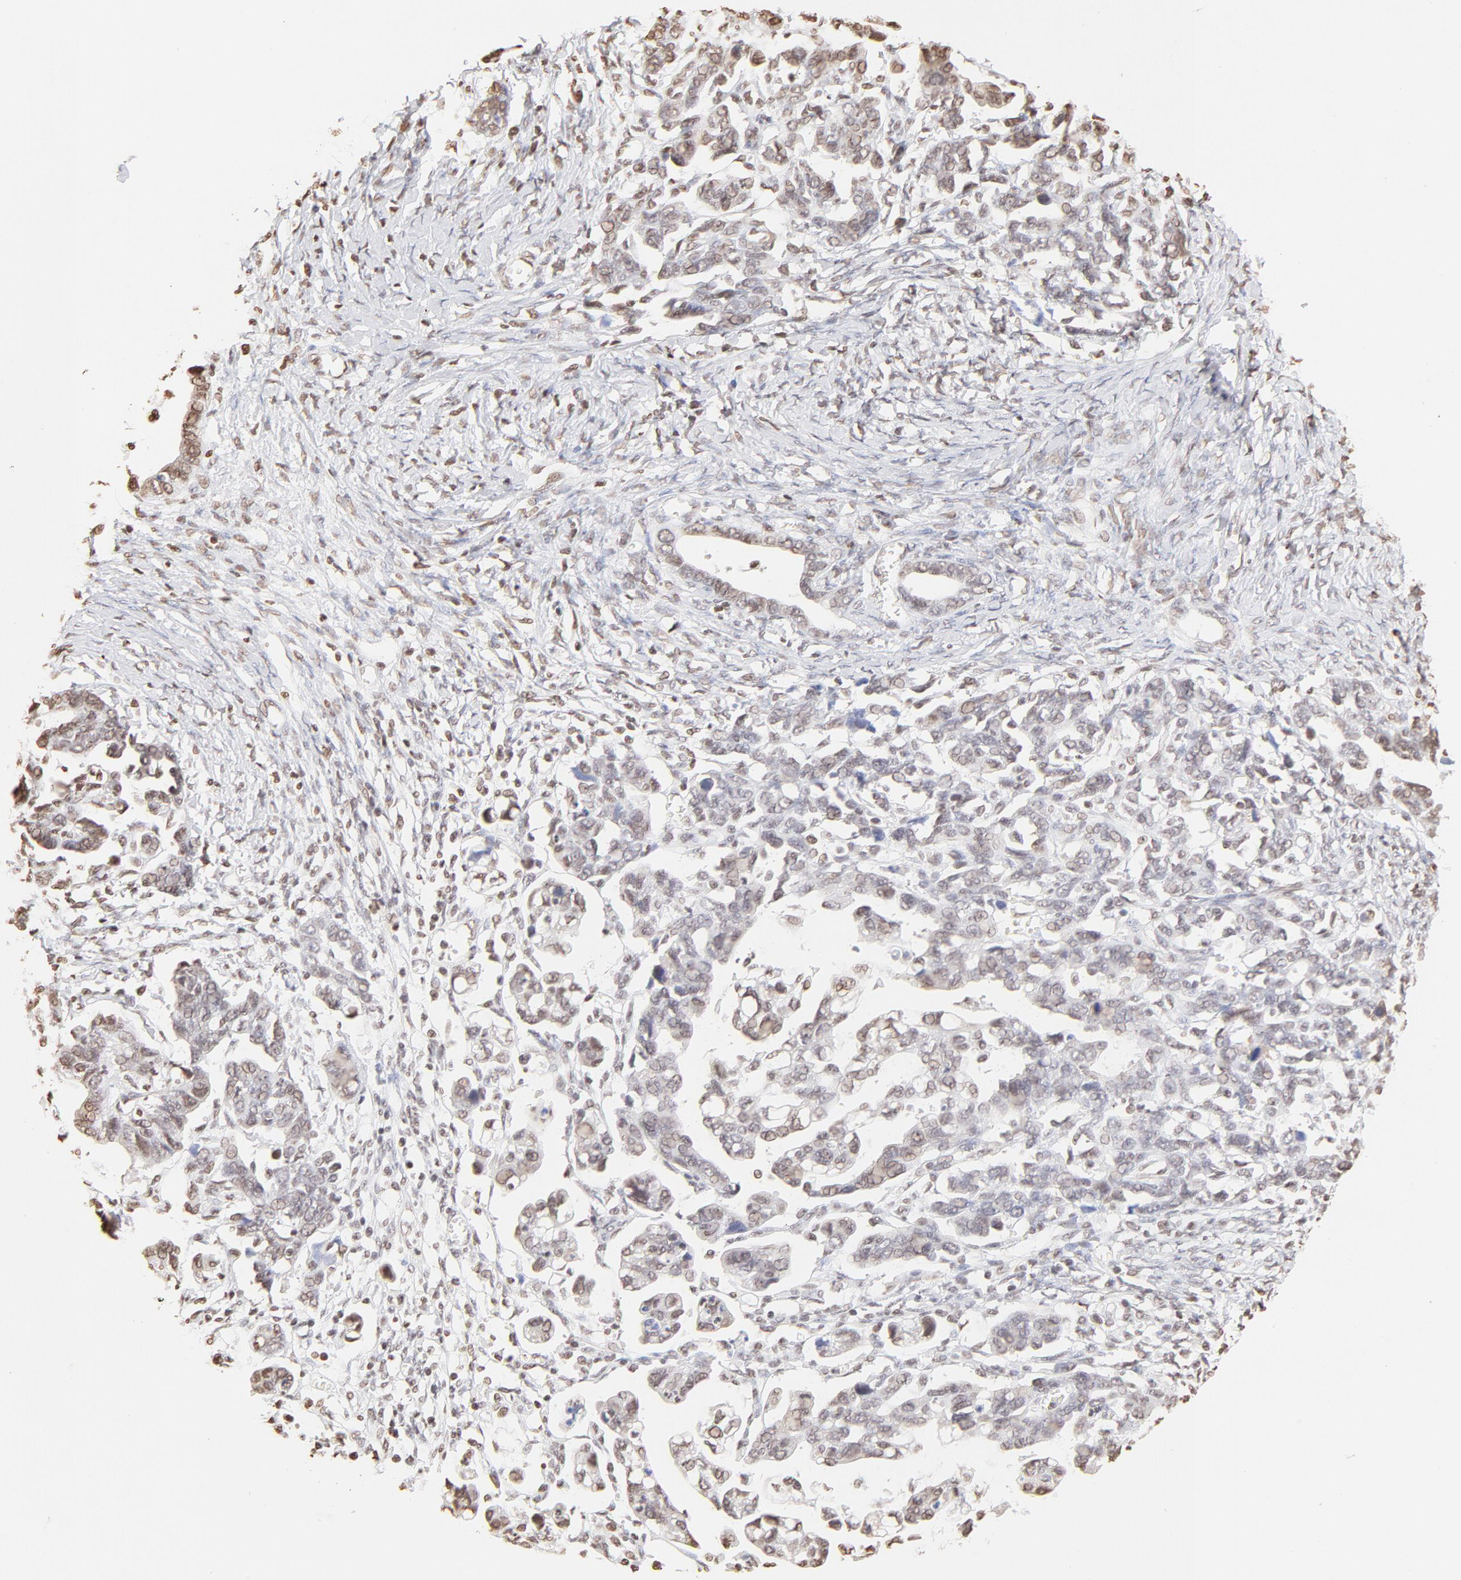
{"staining": {"intensity": "moderate", "quantity": "25%-75%", "location": "nuclear"}, "tissue": "ovarian cancer", "cell_type": "Tumor cells", "image_type": "cancer", "snomed": [{"axis": "morphology", "description": "Cystadenocarcinoma, serous, NOS"}, {"axis": "topography", "description": "Ovary"}], "caption": "The image reveals immunohistochemical staining of serous cystadenocarcinoma (ovarian). There is moderate nuclear staining is identified in approximately 25%-75% of tumor cells. (DAB = brown stain, brightfield microscopy at high magnification).", "gene": "ZNF540", "patient": {"sex": "female", "age": 69}}